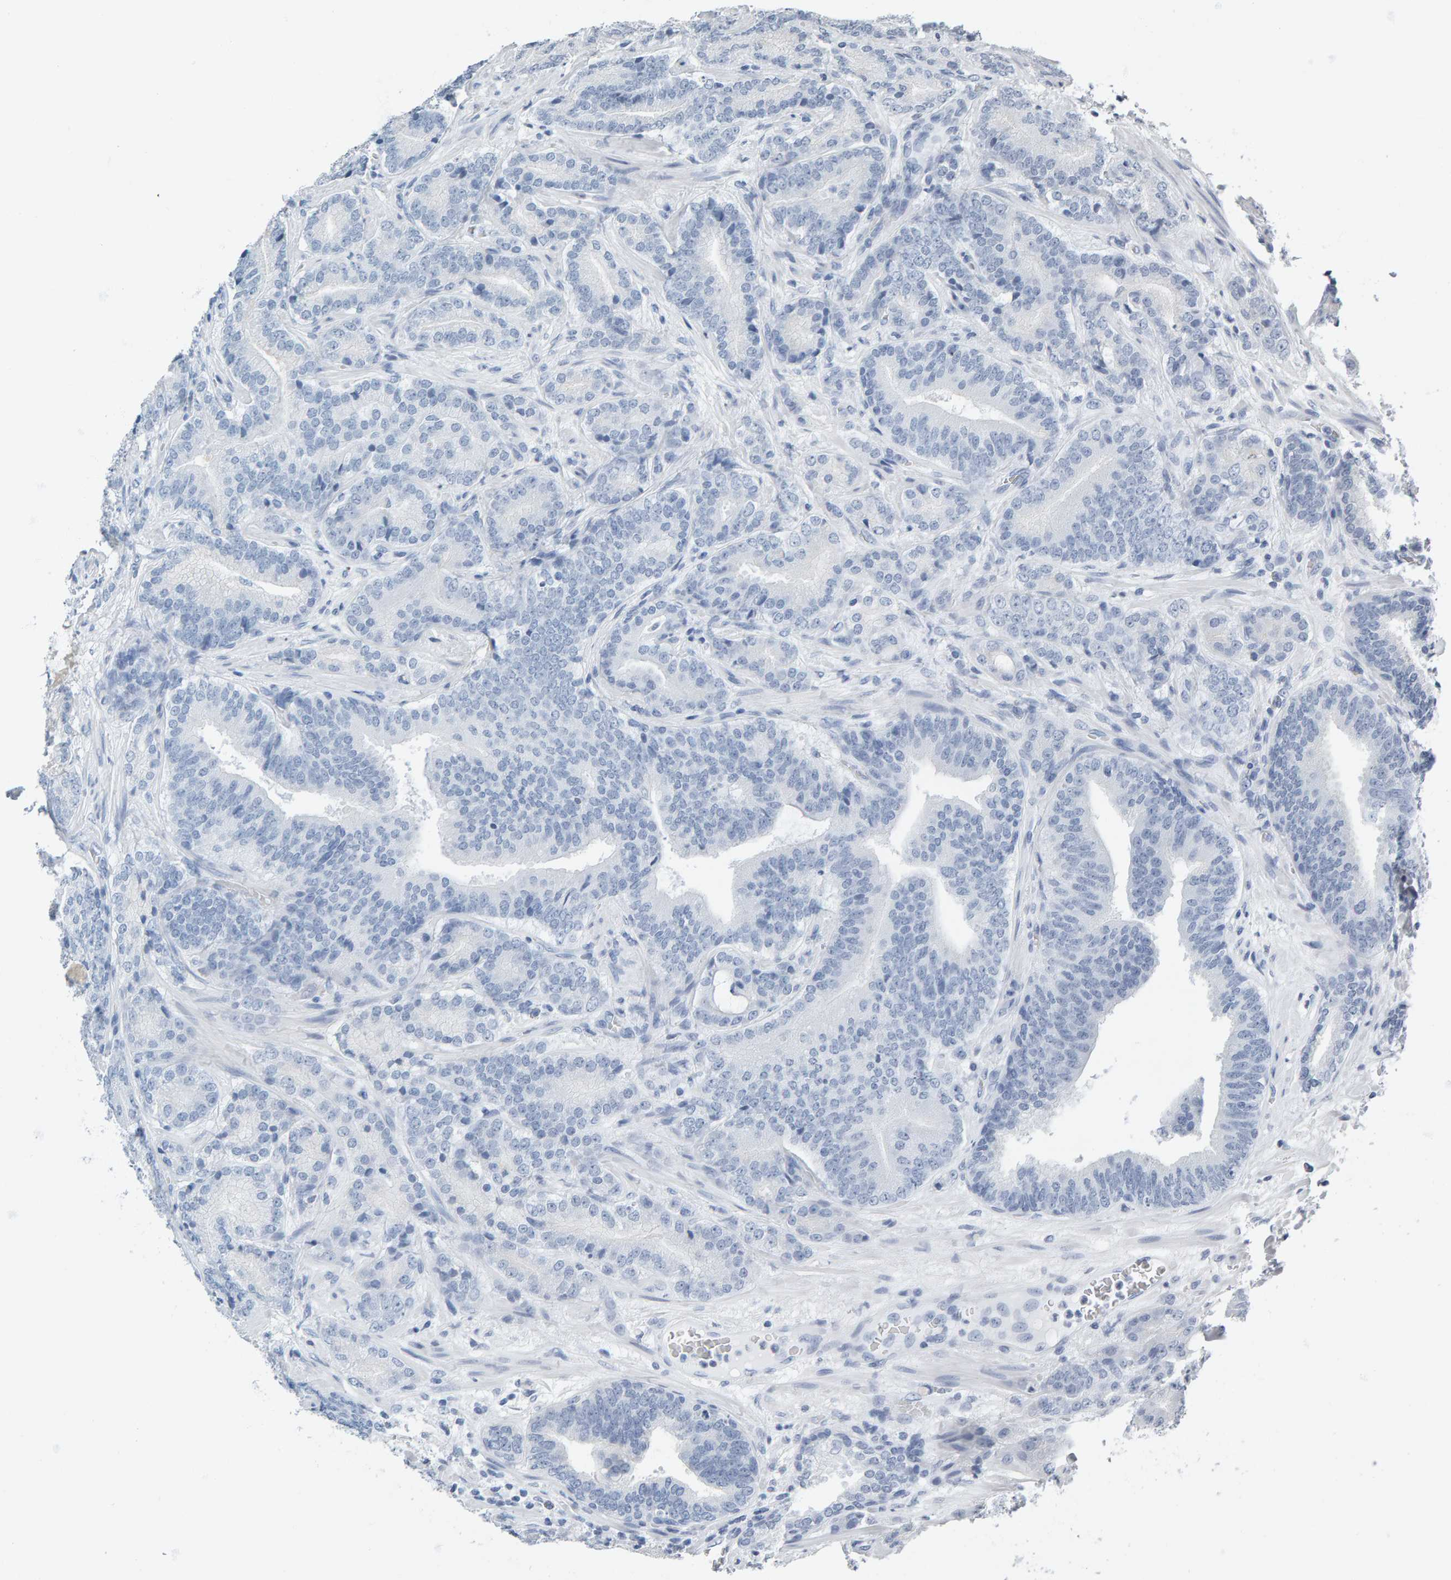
{"staining": {"intensity": "negative", "quantity": "none", "location": "none"}, "tissue": "prostate cancer", "cell_type": "Tumor cells", "image_type": "cancer", "snomed": [{"axis": "morphology", "description": "Adenocarcinoma, High grade"}, {"axis": "topography", "description": "Prostate"}], "caption": "Prostate high-grade adenocarcinoma was stained to show a protein in brown. There is no significant positivity in tumor cells.", "gene": "SPACA3", "patient": {"sex": "male", "age": 55}}